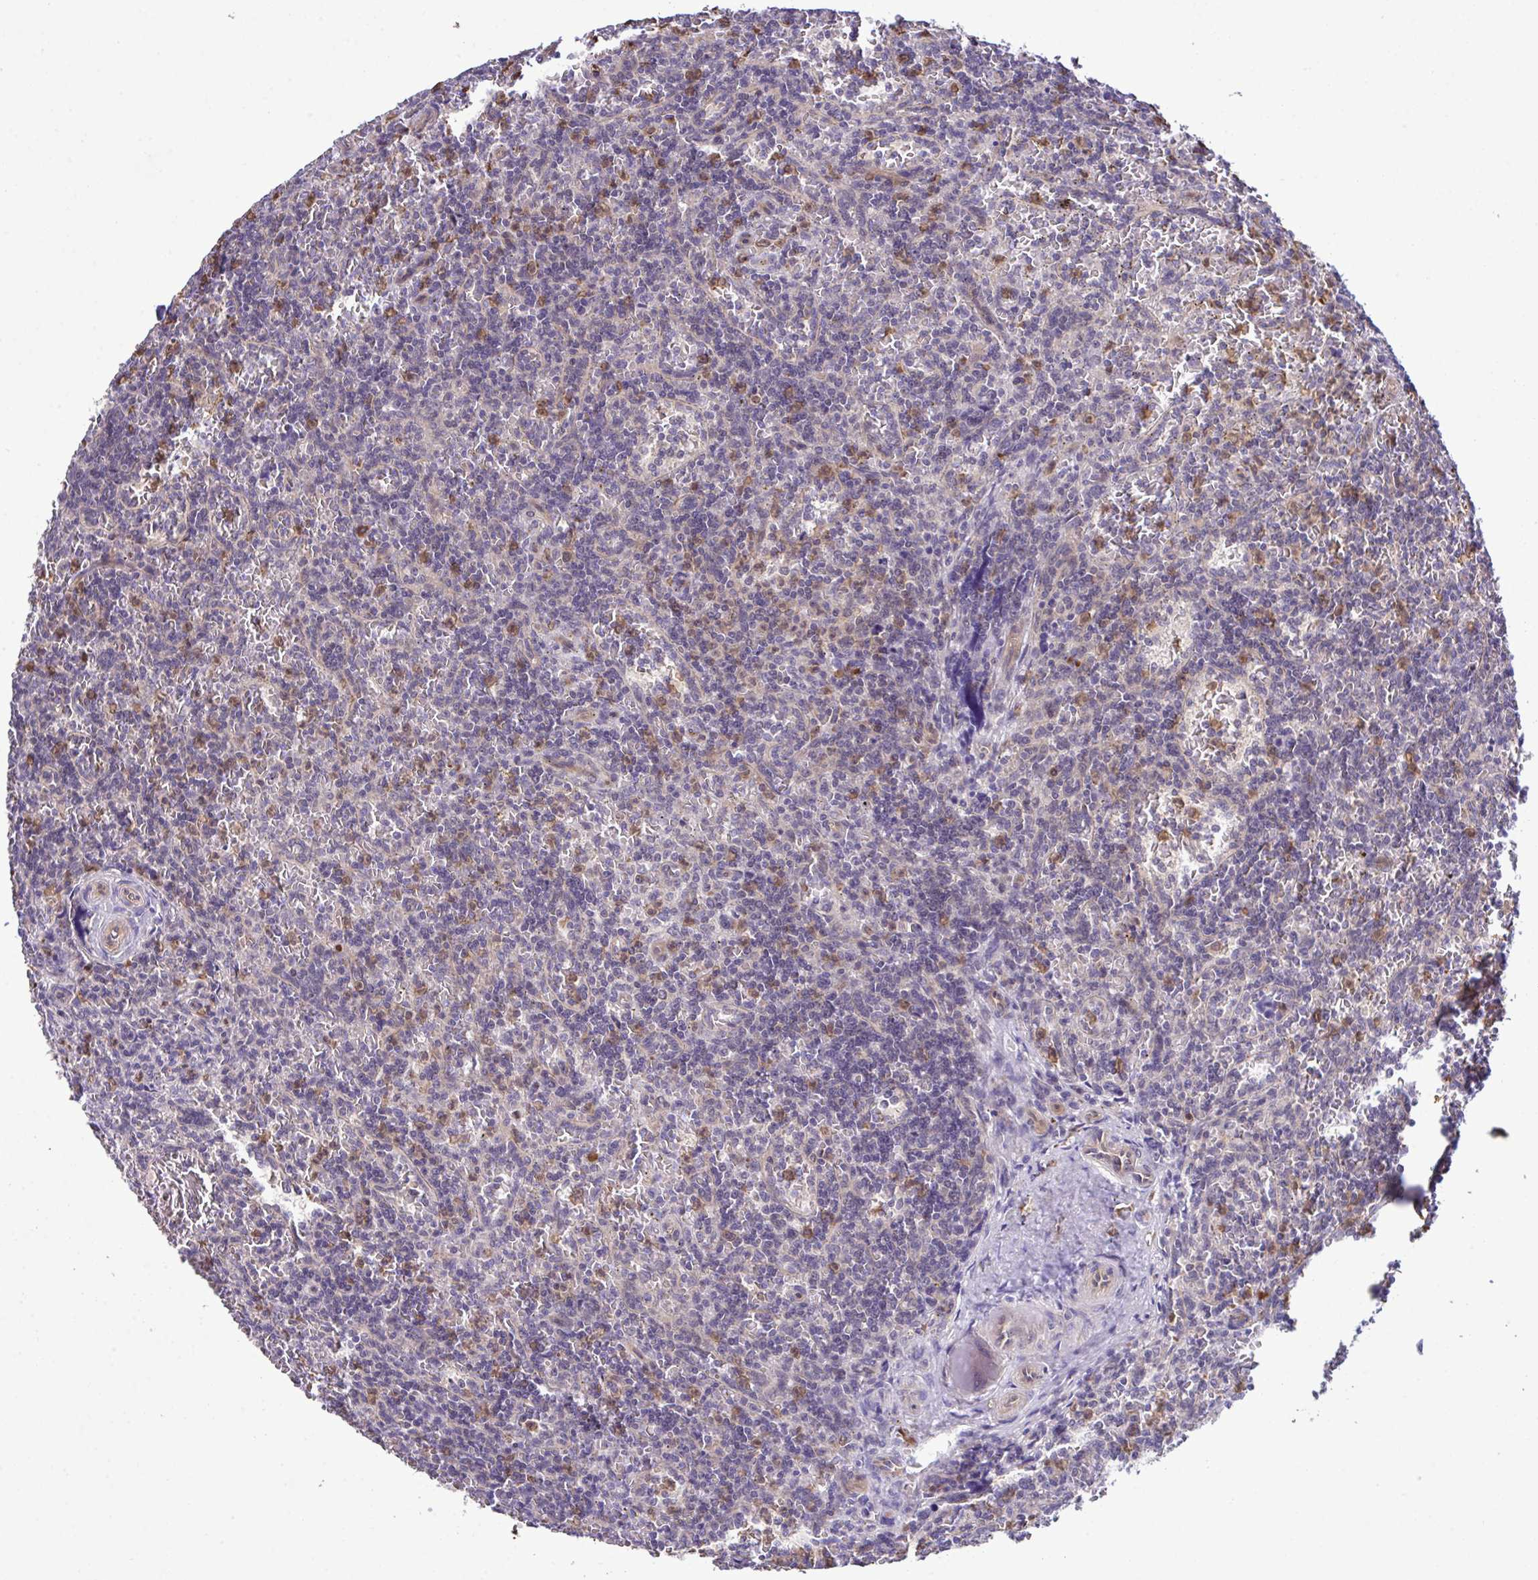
{"staining": {"intensity": "negative", "quantity": "none", "location": "none"}, "tissue": "lymphoma", "cell_type": "Tumor cells", "image_type": "cancer", "snomed": [{"axis": "morphology", "description": "Malignant lymphoma, non-Hodgkin's type, Low grade"}, {"axis": "topography", "description": "Spleen"}], "caption": "Immunohistochemistry (IHC) histopathology image of neoplastic tissue: human malignant lymphoma, non-Hodgkin's type (low-grade) stained with DAB (3,3'-diaminobenzidine) exhibits no significant protein expression in tumor cells.", "gene": "CMPK1", "patient": {"sex": "male", "age": 73}}